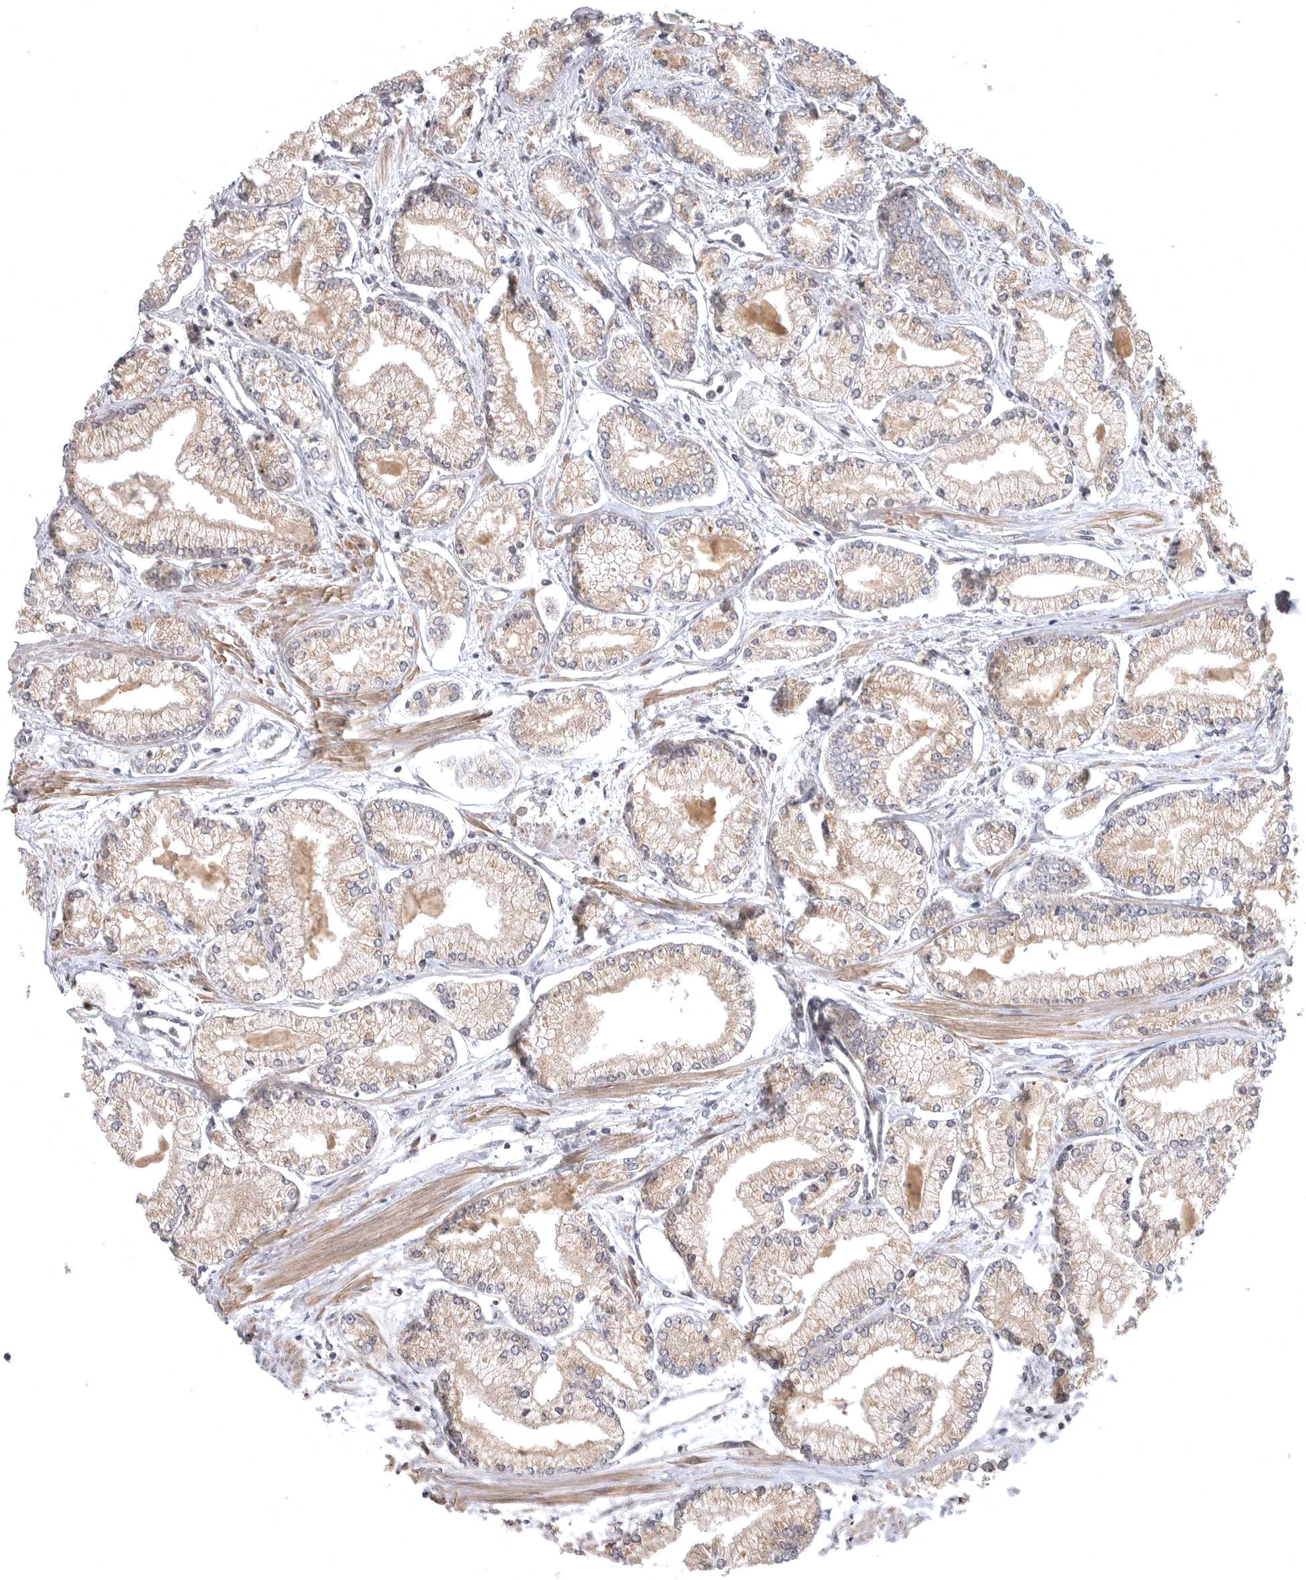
{"staining": {"intensity": "weak", "quantity": ">75%", "location": "cytoplasmic/membranous"}, "tissue": "prostate cancer", "cell_type": "Tumor cells", "image_type": "cancer", "snomed": [{"axis": "morphology", "description": "Adenocarcinoma, Low grade"}, {"axis": "topography", "description": "Prostate"}], "caption": "Protein expression analysis of human prostate low-grade adenocarcinoma reveals weak cytoplasmic/membranous expression in about >75% of tumor cells. (IHC, brightfield microscopy, high magnification).", "gene": "CUEDC1", "patient": {"sex": "male", "age": 52}}